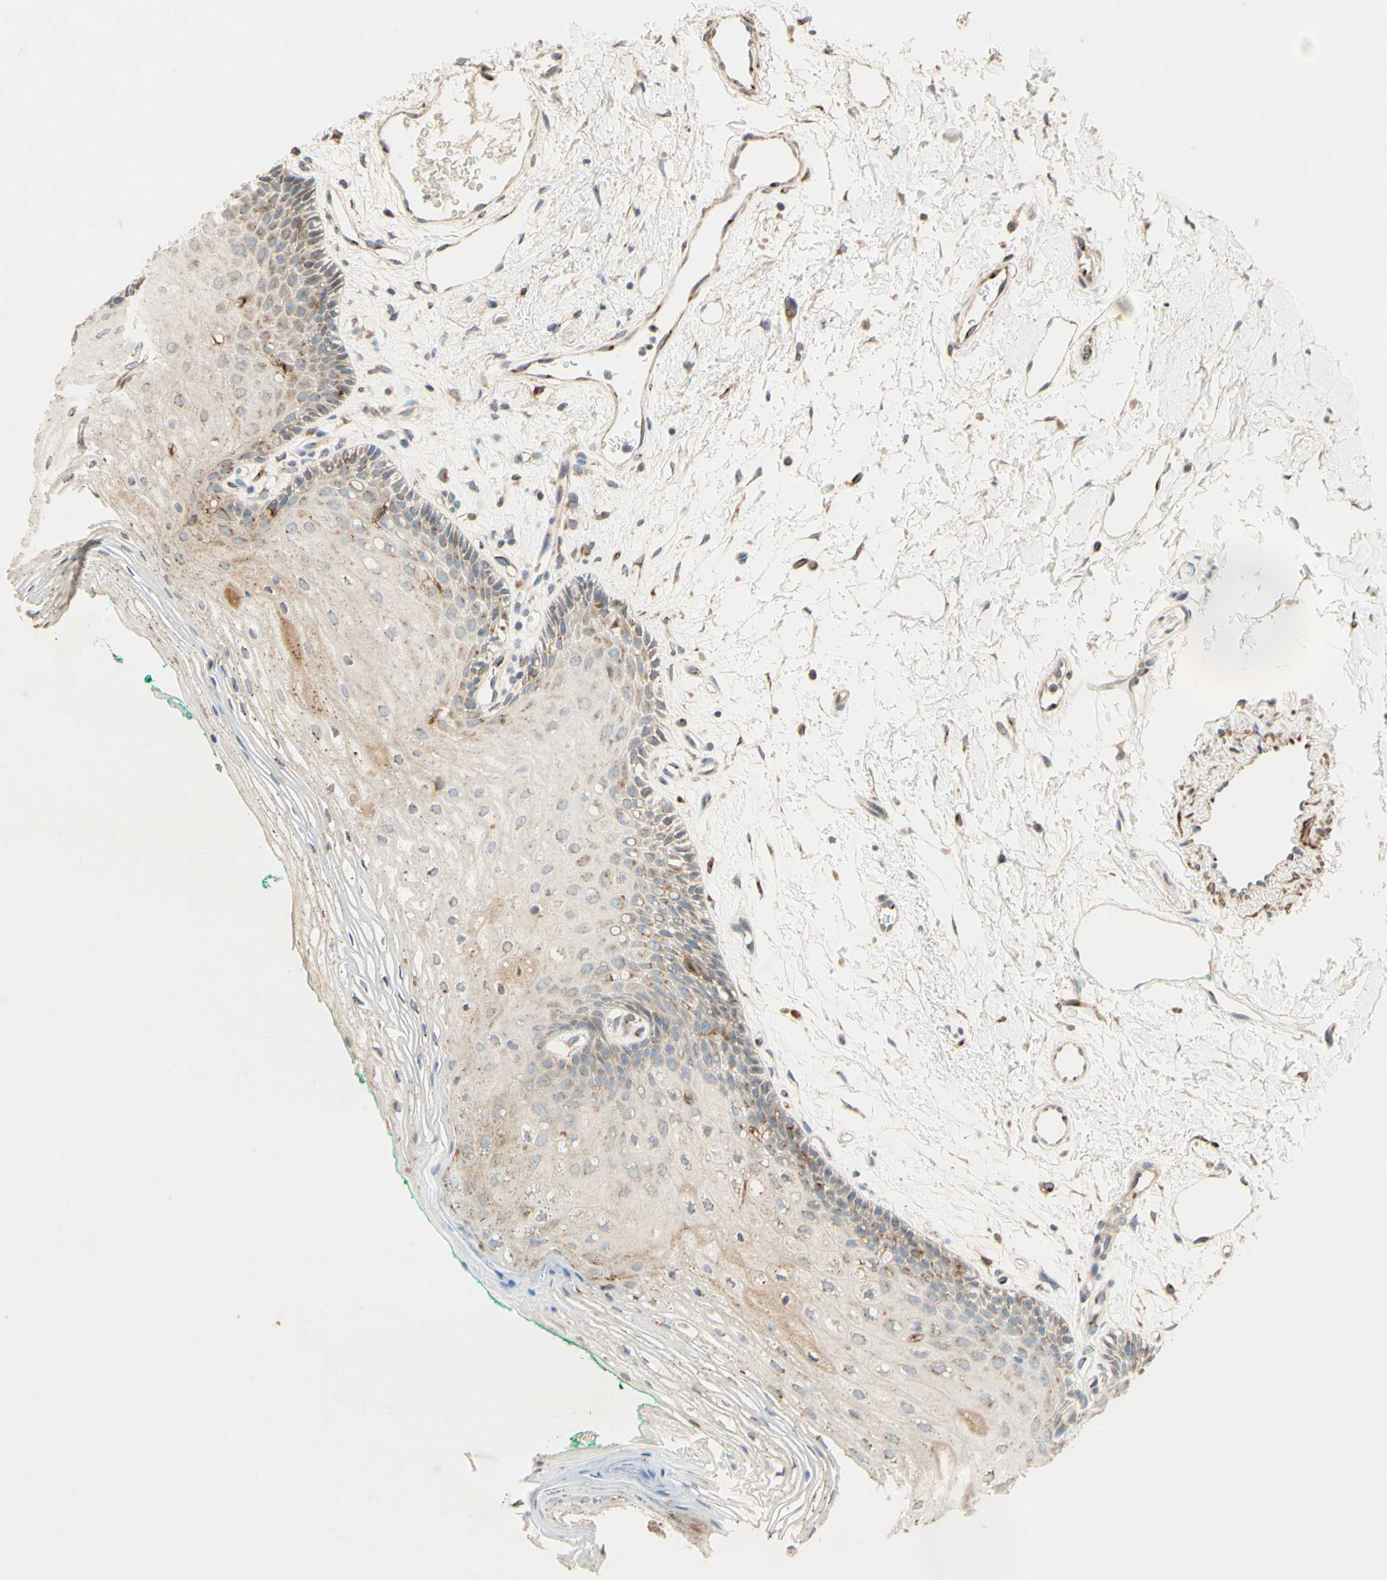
{"staining": {"intensity": "moderate", "quantity": "25%-75%", "location": "cytoplasmic/membranous"}, "tissue": "oral mucosa", "cell_type": "Squamous epithelial cells", "image_type": "normal", "snomed": [{"axis": "morphology", "description": "Normal tissue, NOS"}, {"axis": "topography", "description": "Skeletal muscle"}, {"axis": "topography", "description": "Oral tissue"}, {"axis": "topography", "description": "Peripheral nerve tissue"}], "caption": "Protein expression analysis of normal oral mucosa reveals moderate cytoplasmic/membranous expression in about 25%-75% of squamous epithelial cells. The staining was performed using DAB to visualize the protein expression in brown, while the nuclei were stained in blue with hematoxylin (Magnification: 20x).", "gene": "PTPRU", "patient": {"sex": "female", "age": 84}}